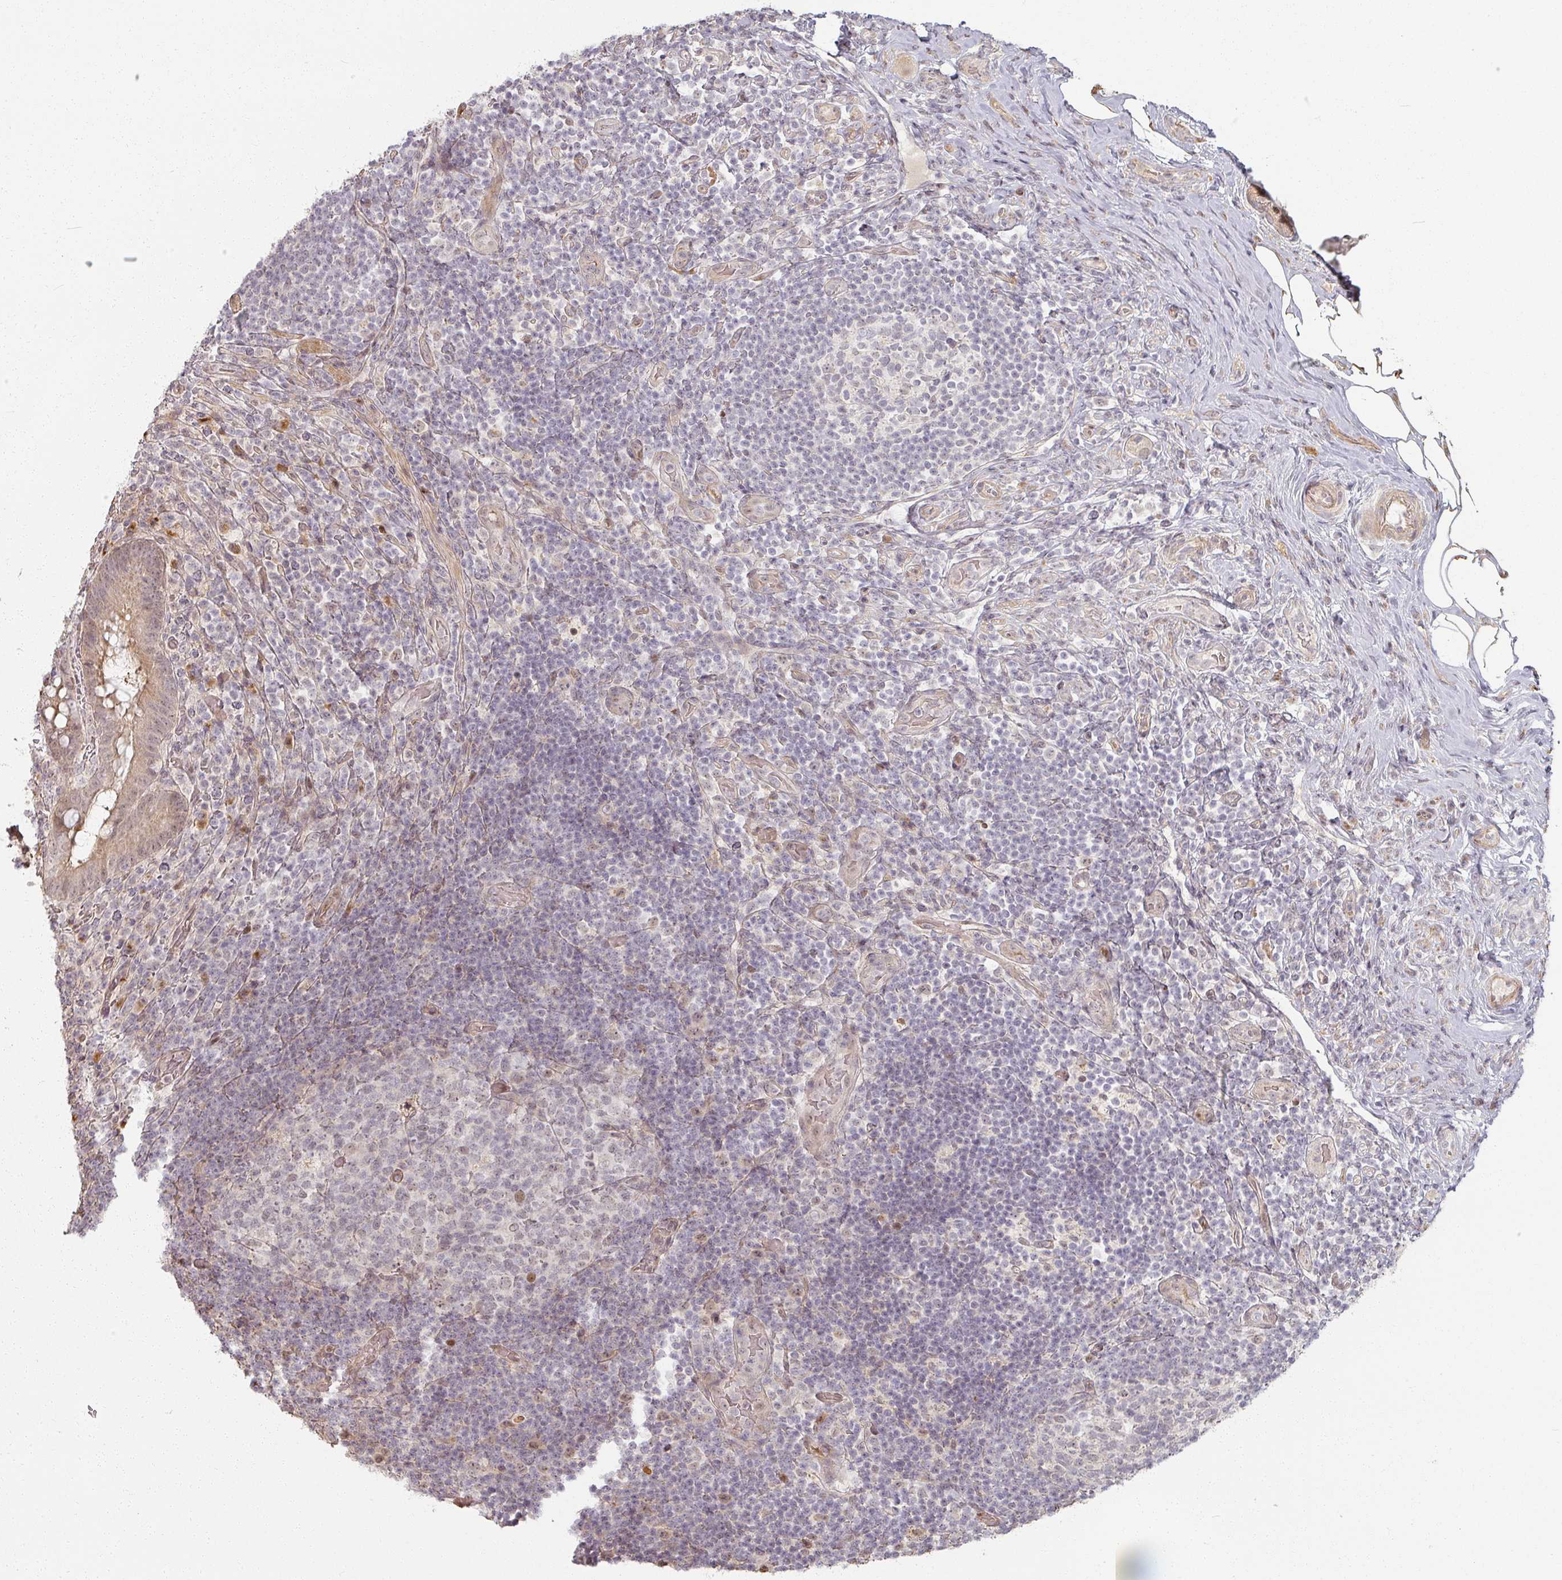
{"staining": {"intensity": "weak", "quantity": "25%-75%", "location": "cytoplasmic/membranous,nuclear"}, "tissue": "appendix", "cell_type": "Glandular cells", "image_type": "normal", "snomed": [{"axis": "morphology", "description": "Normal tissue, NOS"}, {"axis": "topography", "description": "Appendix"}], "caption": "Immunohistochemical staining of normal appendix shows 25%-75% levels of weak cytoplasmic/membranous,nuclear protein staining in approximately 25%-75% of glandular cells. (DAB IHC with brightfield microscopy, high magnification).", "gene": "MED19", "patient": {"sex": "female", "age": 43}}